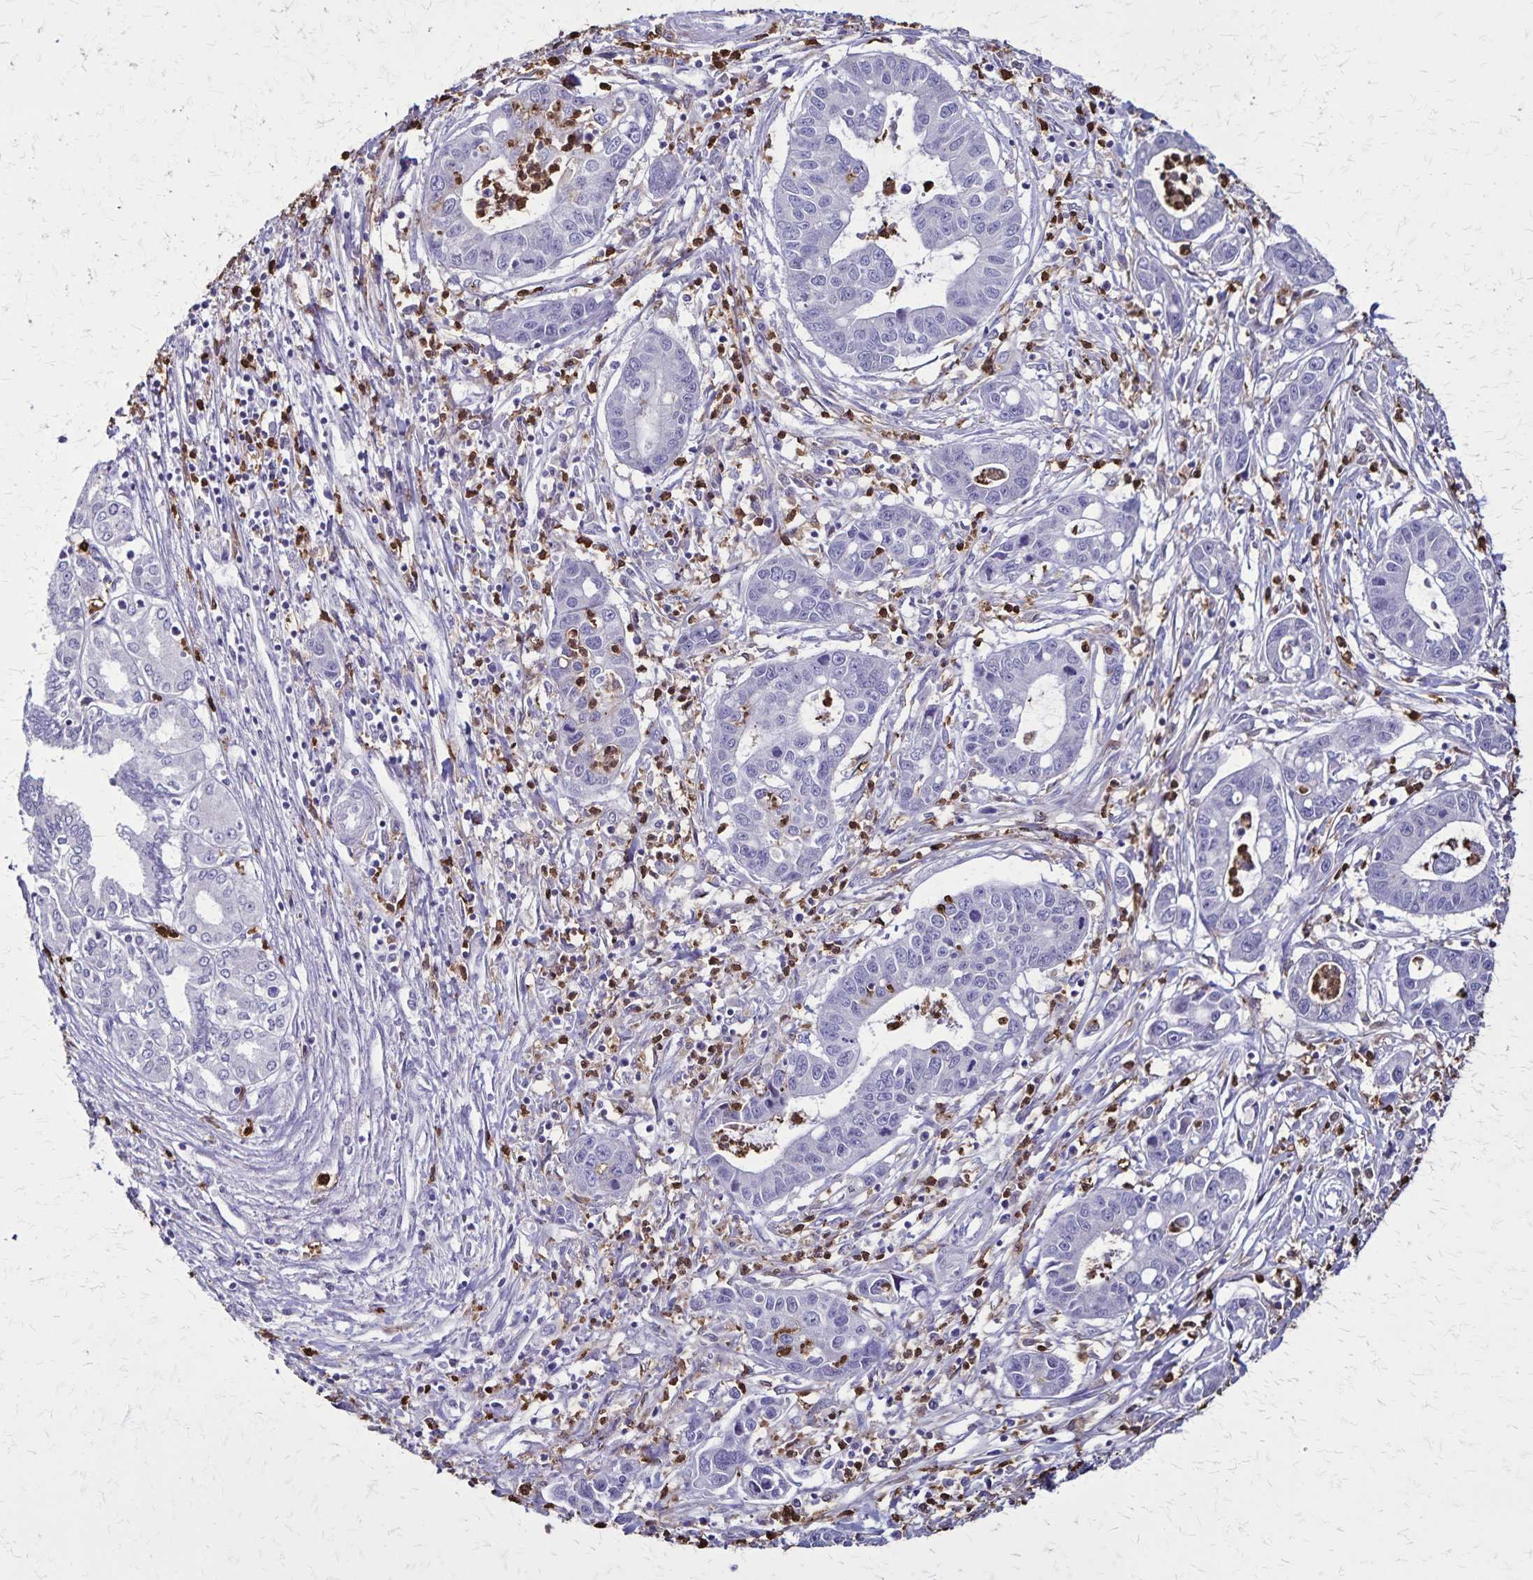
{"staining": {"intensity": "negative", "quantity": "none", "location": "none"}, "tissue": "liver cancer", "cell_type": "Tumor cells", "image_type": "cancer", "snomed": [{"axis": "morphology", "description": "Cholangiocarcinoma"}, {"axis": "topography", "description": "Liver"}], "caption": "Liver cancer (cholangiocarcinoma) was stained to show a protein in brown. There is no significant expression in tumor cells.", "gene": "ULBP3", "patient": {"sex": "male", "age": 58}}